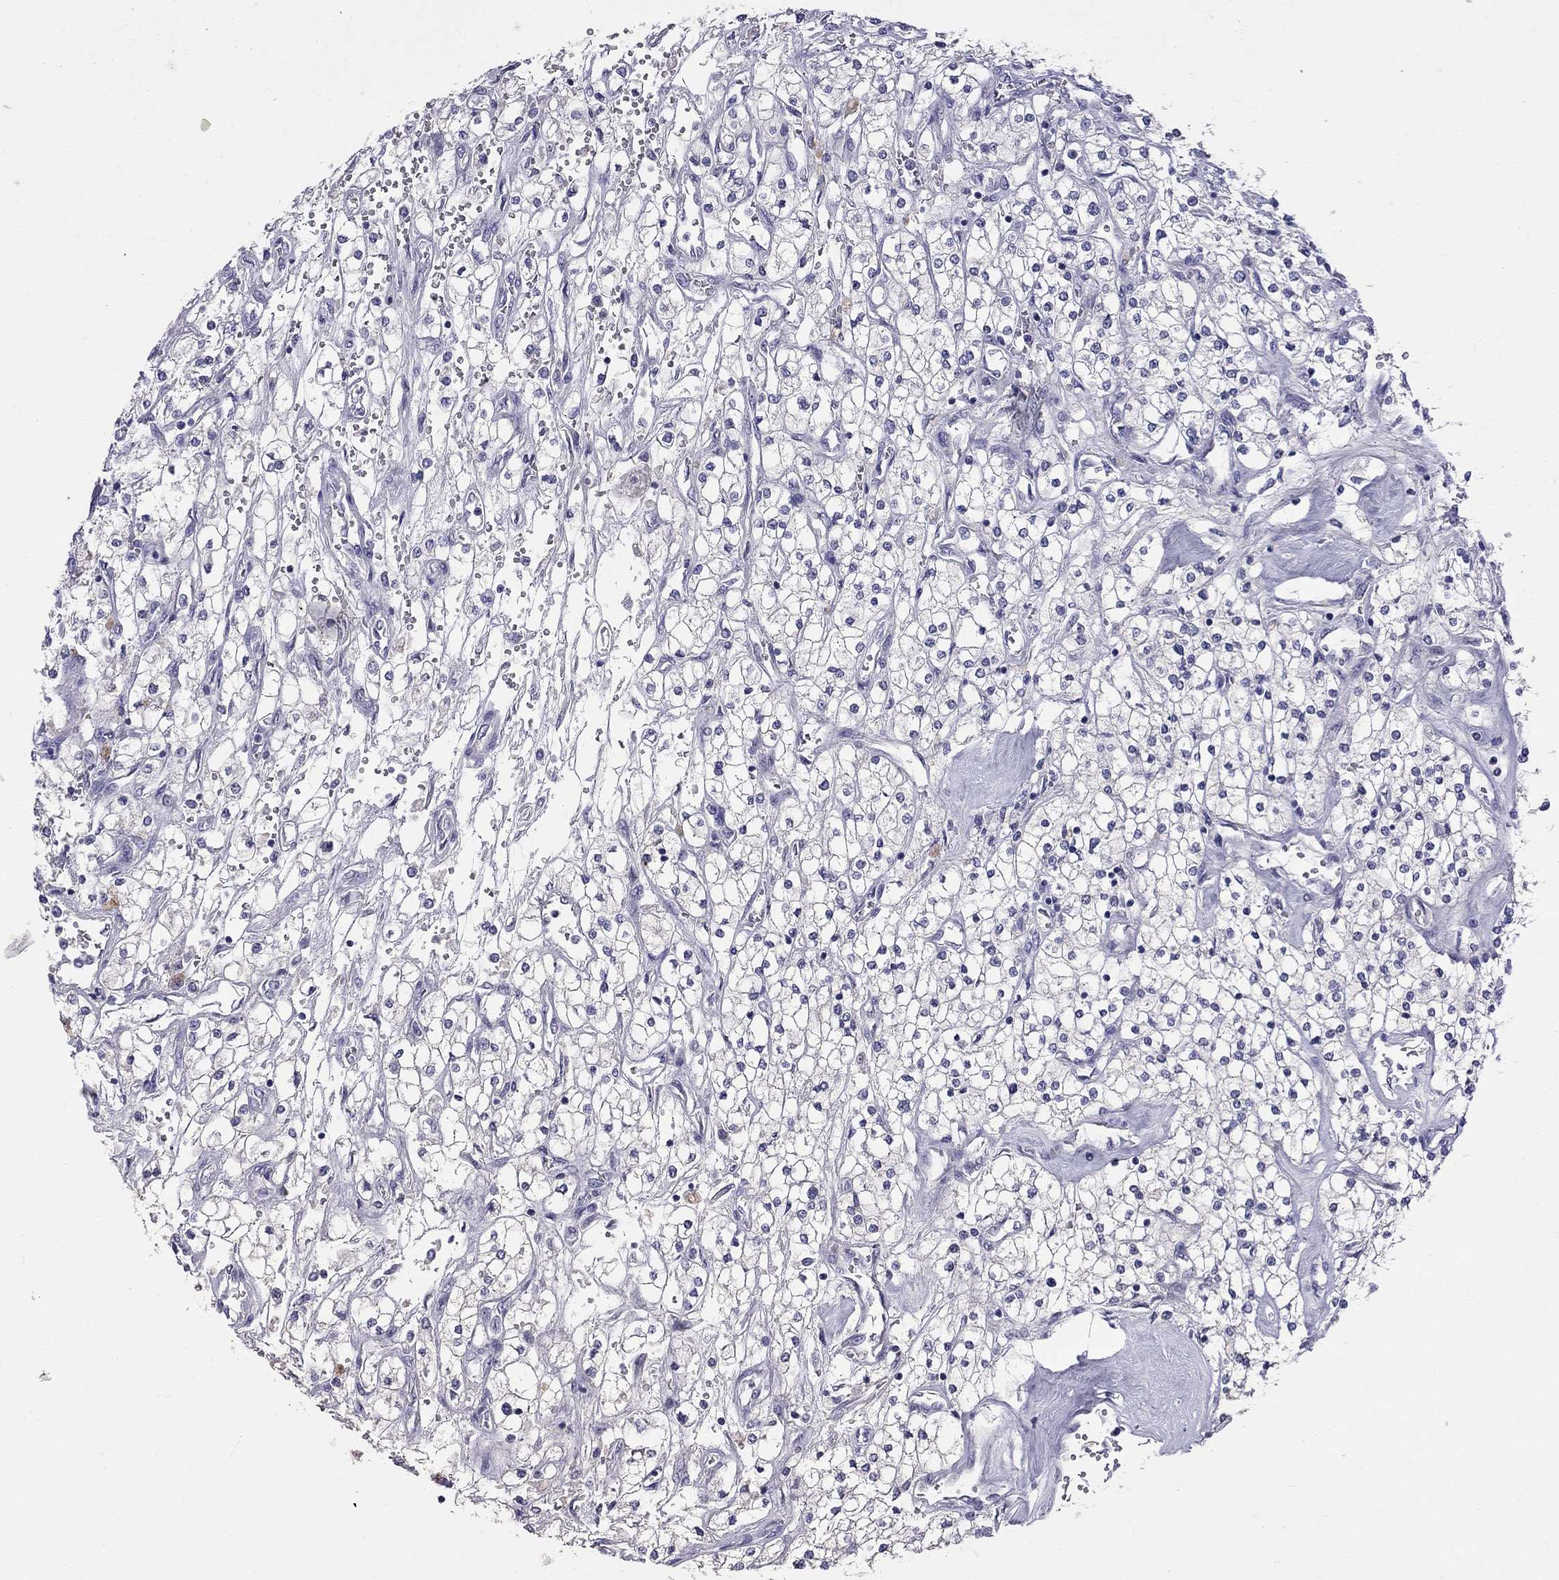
{"staining": {"intensity": "negative", "quantity": "none", "location": "none"}, "tissue": "renal cancer", "cell_type": "Tumor cells", "image_type": "cancer", "snomed": [{"axis": "morphology", "description": "Adenocarcinoma, NOS"}, {"axis": "topography", "description": "Kidney"}], "caption": "Immunohistochemistry (IHC) of renal cancer demonstrates no positivity in tumor cells. (DAB (3,3'-diaminobenzidine) immunohistochemistry (IHC) with hematoxylin counter stain).", "gene": "CFAP91", "patient": {"sex": "male", "age": 80}}